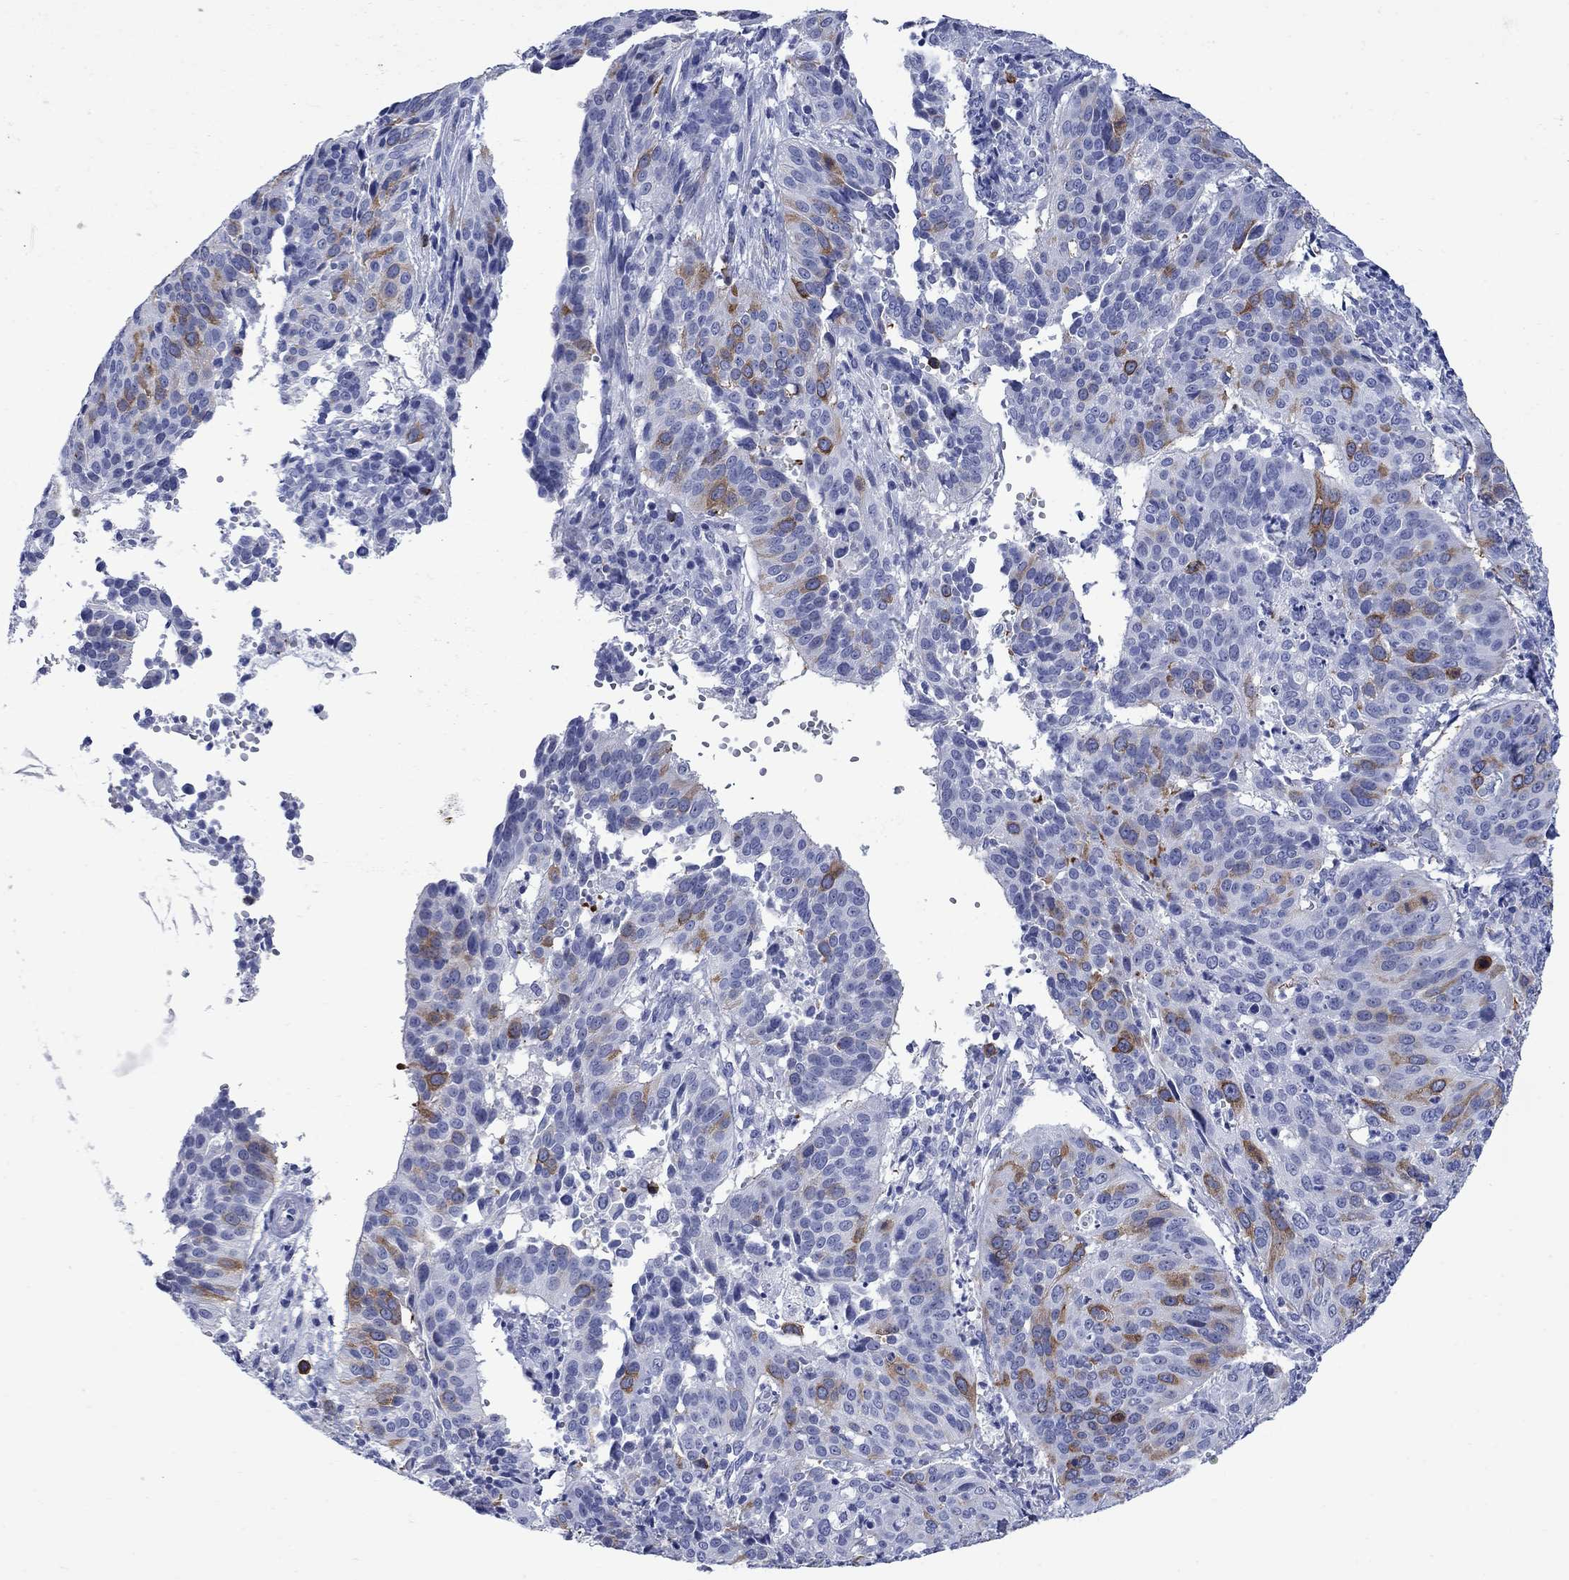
{"staining": {"intensity": "strong", "quantity": "<25%", "location": "cytoplasmic/membranous"}, "tissue": "cervical cancer", "cell_type": "Tumor cells", "image_type": "cancer", "snomed": [{"axis": "morphology", "description": "Normal tissue, NOS"}, {"axis": "morphology", "description": "Squamous cell carcinoma, NOS"}, {"axis": "topography", "description": "Cervix"}], "caption": "IHC micrograph of neoplastic tissue: squamous cell carcinoma (cervical) stained using IHC reveals medium levels of strong protein expression localized specifically in the cytoplasmic/membranous of tumor cells, appearing as a cytoplasmic/membranous brown color.", "gene": "TACC3", "patient": {"sex": "female", "age": 39}}